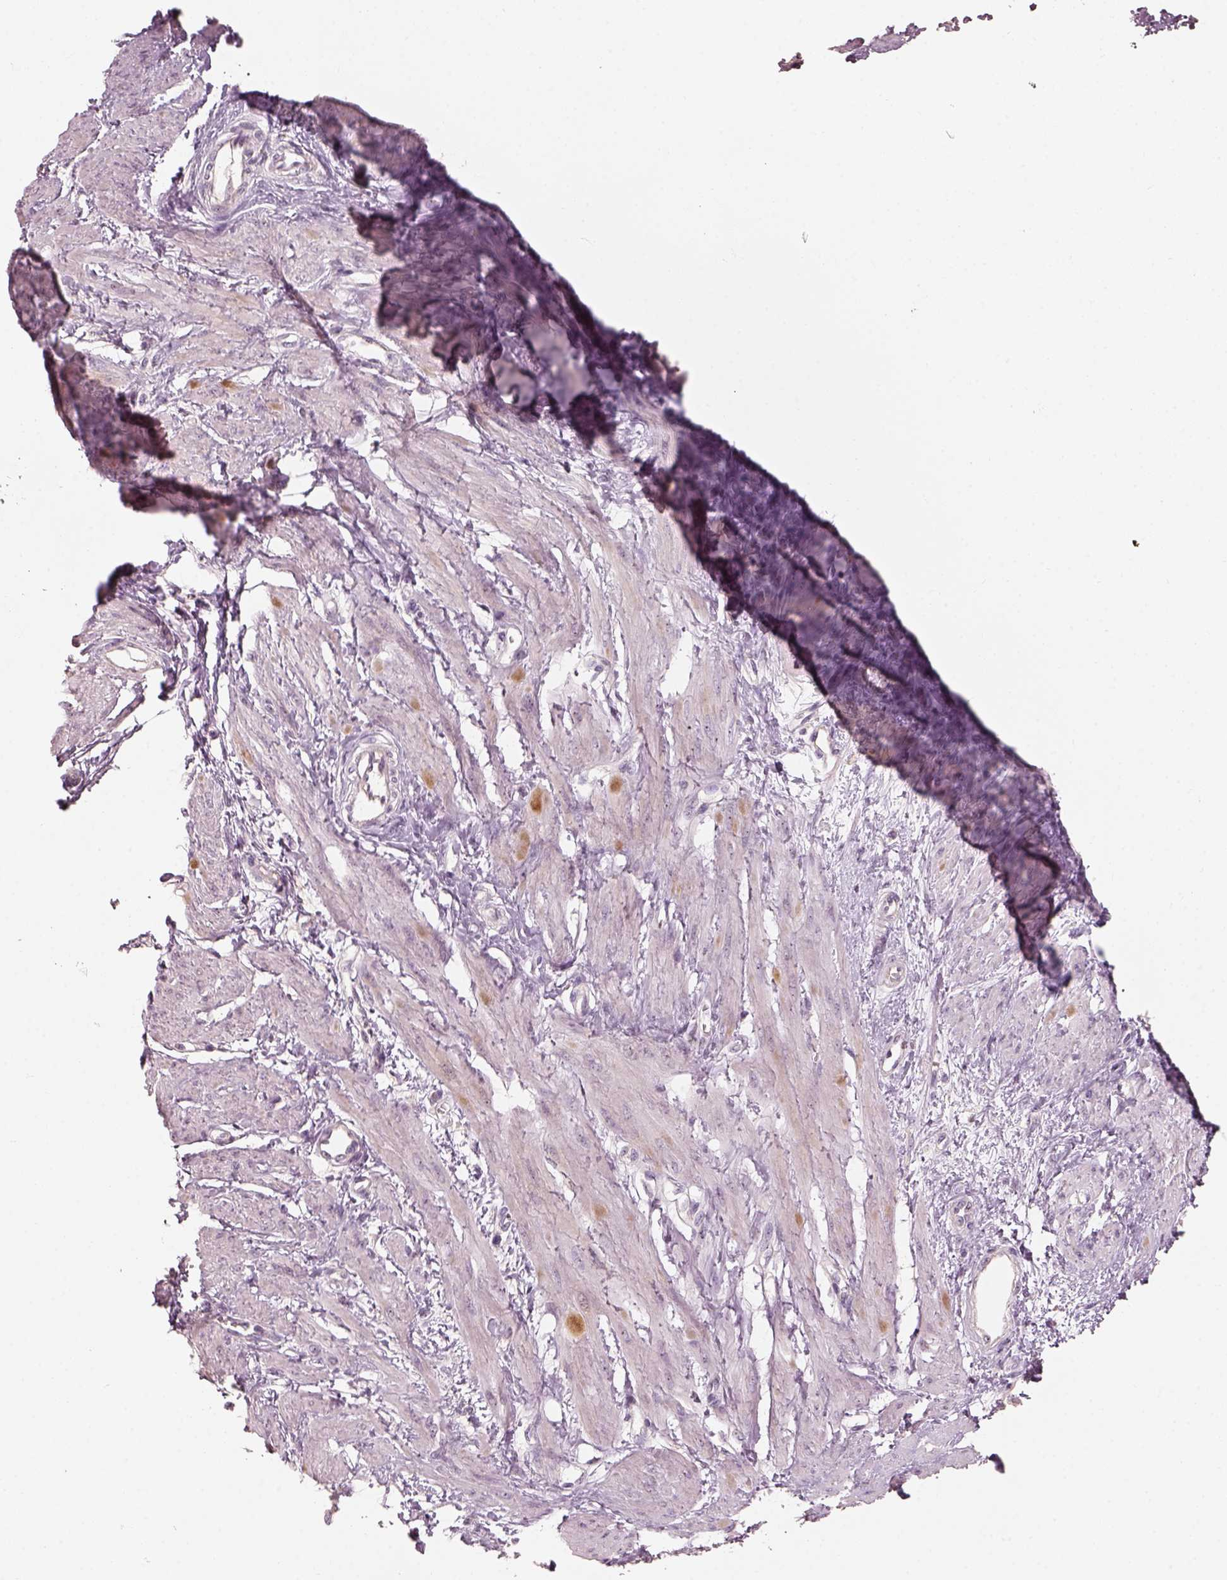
{"staining": {"intensity": "weak", "quantity": "<25%", "location": "cytoplasmic/membranous"}, "tissue": "smooth muscle", "cell_type": "Smooth muscle cells", "image_type": "normal", "snomed": [{"axis": "morphology", "description": "Normal tissue, NOS"}, {"axis": "topography", "description": "Smooth muscle"}, {"axis": "topography", "description": "Uterus"}], "caption": "Smooth muscle cells are negative for brown protein staining in normal smooth muscle. Nuclei are stained in blue.", "gene": "CDS1", "patient": {"sex": "female", "age": 39}}